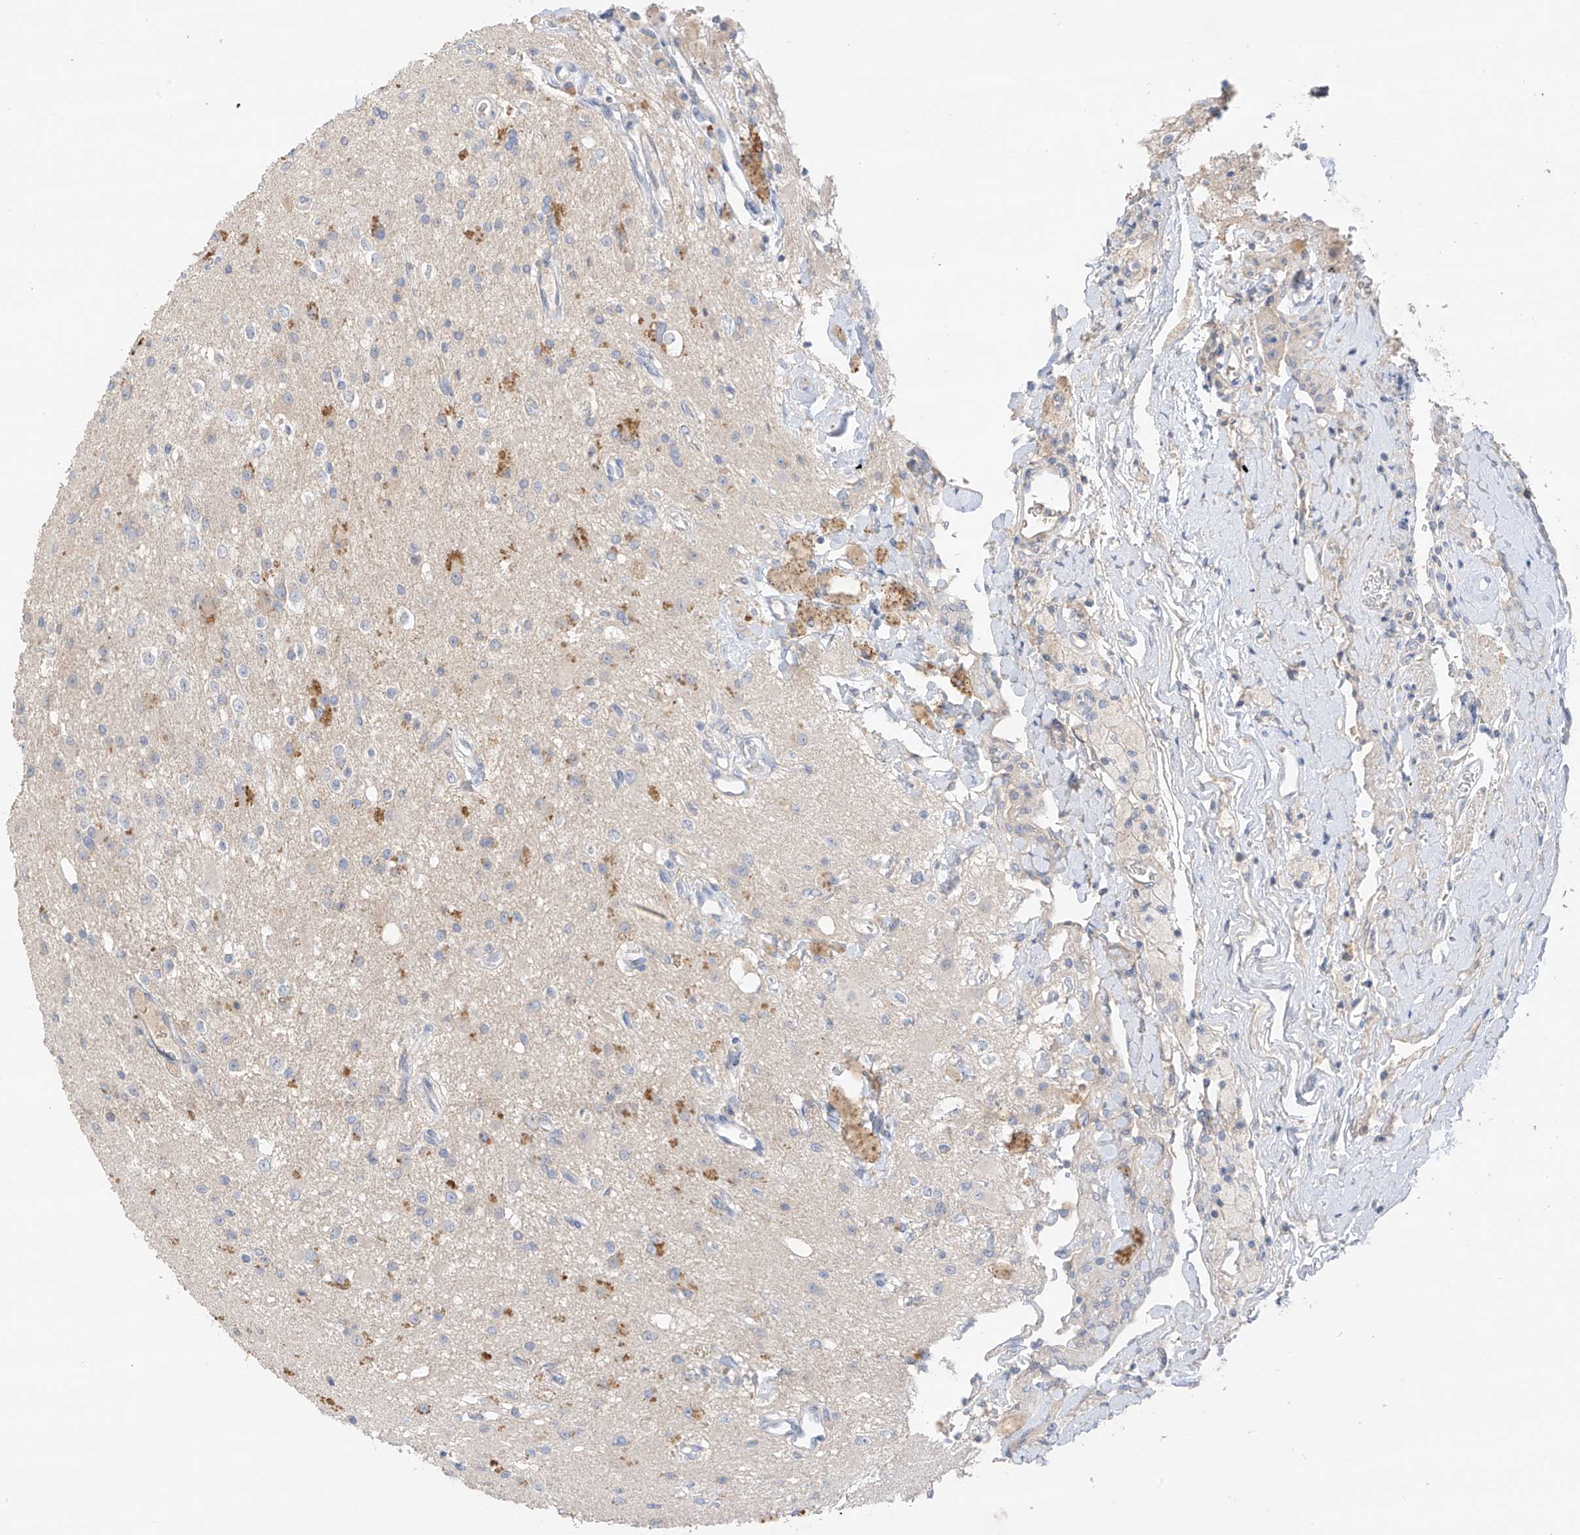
{"staining": {"intensity": "negative", "quantity": "none", "location": "none"}, "tissue": "glioma", "cell_type": "Tumor cells", "image_type": "cancer", "snomed": [{"axis": "morphology", "description": "Glioma, malignant, High grade"}, {"axis": "topography", "description": "Brain"}], "caption": "High power microscopy histopathology image of an immunohistochemistry (IHC) image of glioma, revealing no significant expression in tumor cells. (Brightfield microscopy of DAB immunohistochemistry (IHC) at high magnification).", "gene": "CAPN13", "patient": {"sex": "male", "age": 34}}